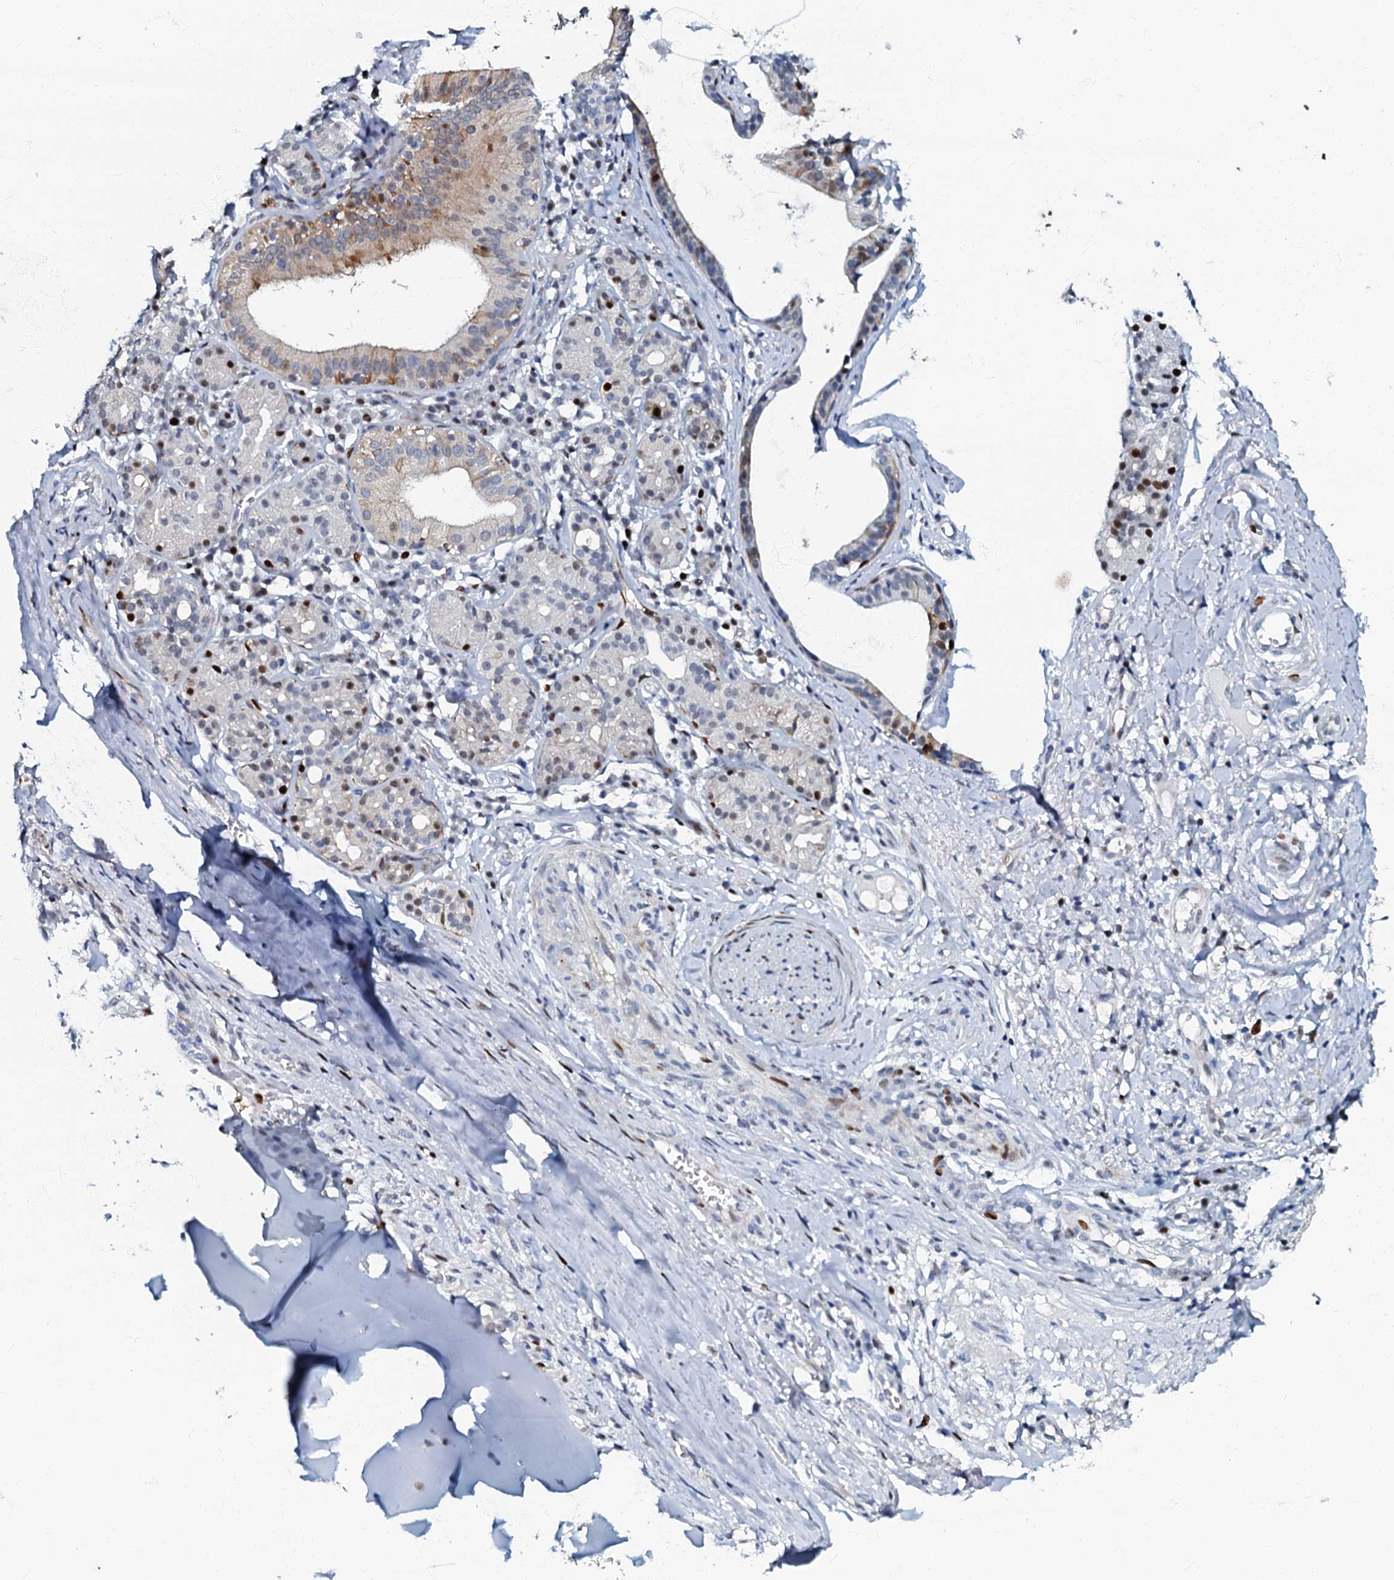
{"staining": {"intensity": "negative", "quantity": "none", "location": "none"}, "tissue": "adipose tissue", "cell_type": "Adipocytes", "image_type": "normal", "snomed": [{"axis": "morphology", "description": "Normal tissue, NOS"}, {"axis": "morphology", "description": "Basal cell carcinoma"}, {"axis": "topography", "description": "Cartilage tissue"}, {"axis": "topography", "description": "Nasopharynx"}, {"axis": "topography", "description": "Oral tissue"}], "caption": "Immunohistochemistry (IHC) image of benign adipose tissue: adipose tissue stained with DAB shows no significant protein staining in adipocytes.", "gene": "MFSD5", "patient": {"sex": "female", "age": 77}}